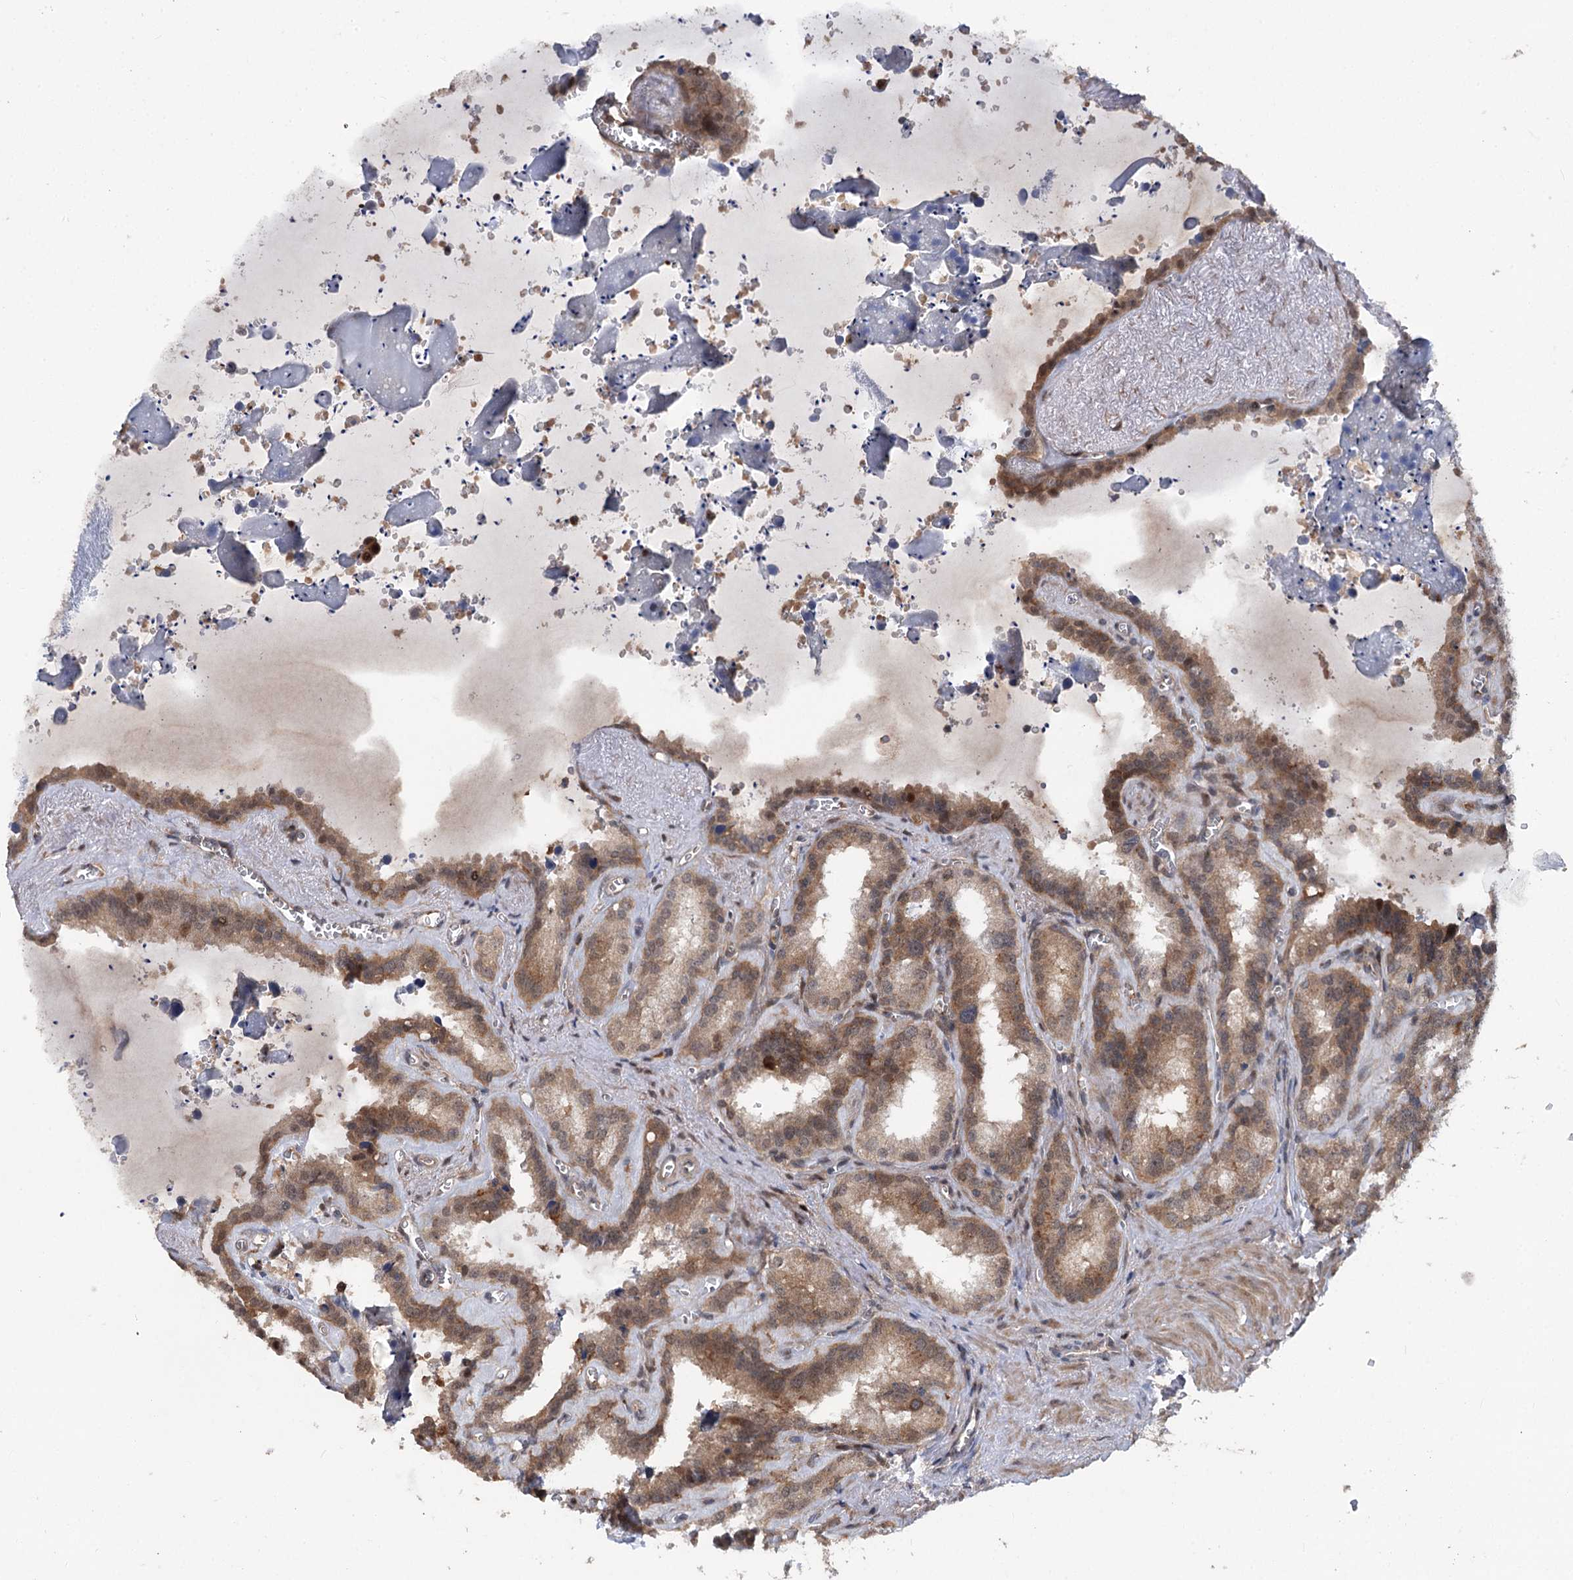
{"staining": {"intensity": "moderate", "quantity": "25%-75%", "location": "cytoplasmic/membranous,nuclear"}, "tissue": "seminal vesicle", "cell_type": "Glandular cells", "image_type": "normal", "snomed": [{"axis": "morphology", "description": "Normal tissue, NOS"}, {"axis": "topography", "description": "Prostate"}, {"axis": "topography", "description": "Seminal veicle"}], "caption": "Protein expression by IHC shows moderate cytoplasmic/membranous,nuclear staining in approximately 25%-75% of glandular cells in normal seminal vesicle.", "gene": "STX6", "patient": {"sex": "male", "age": 59}}